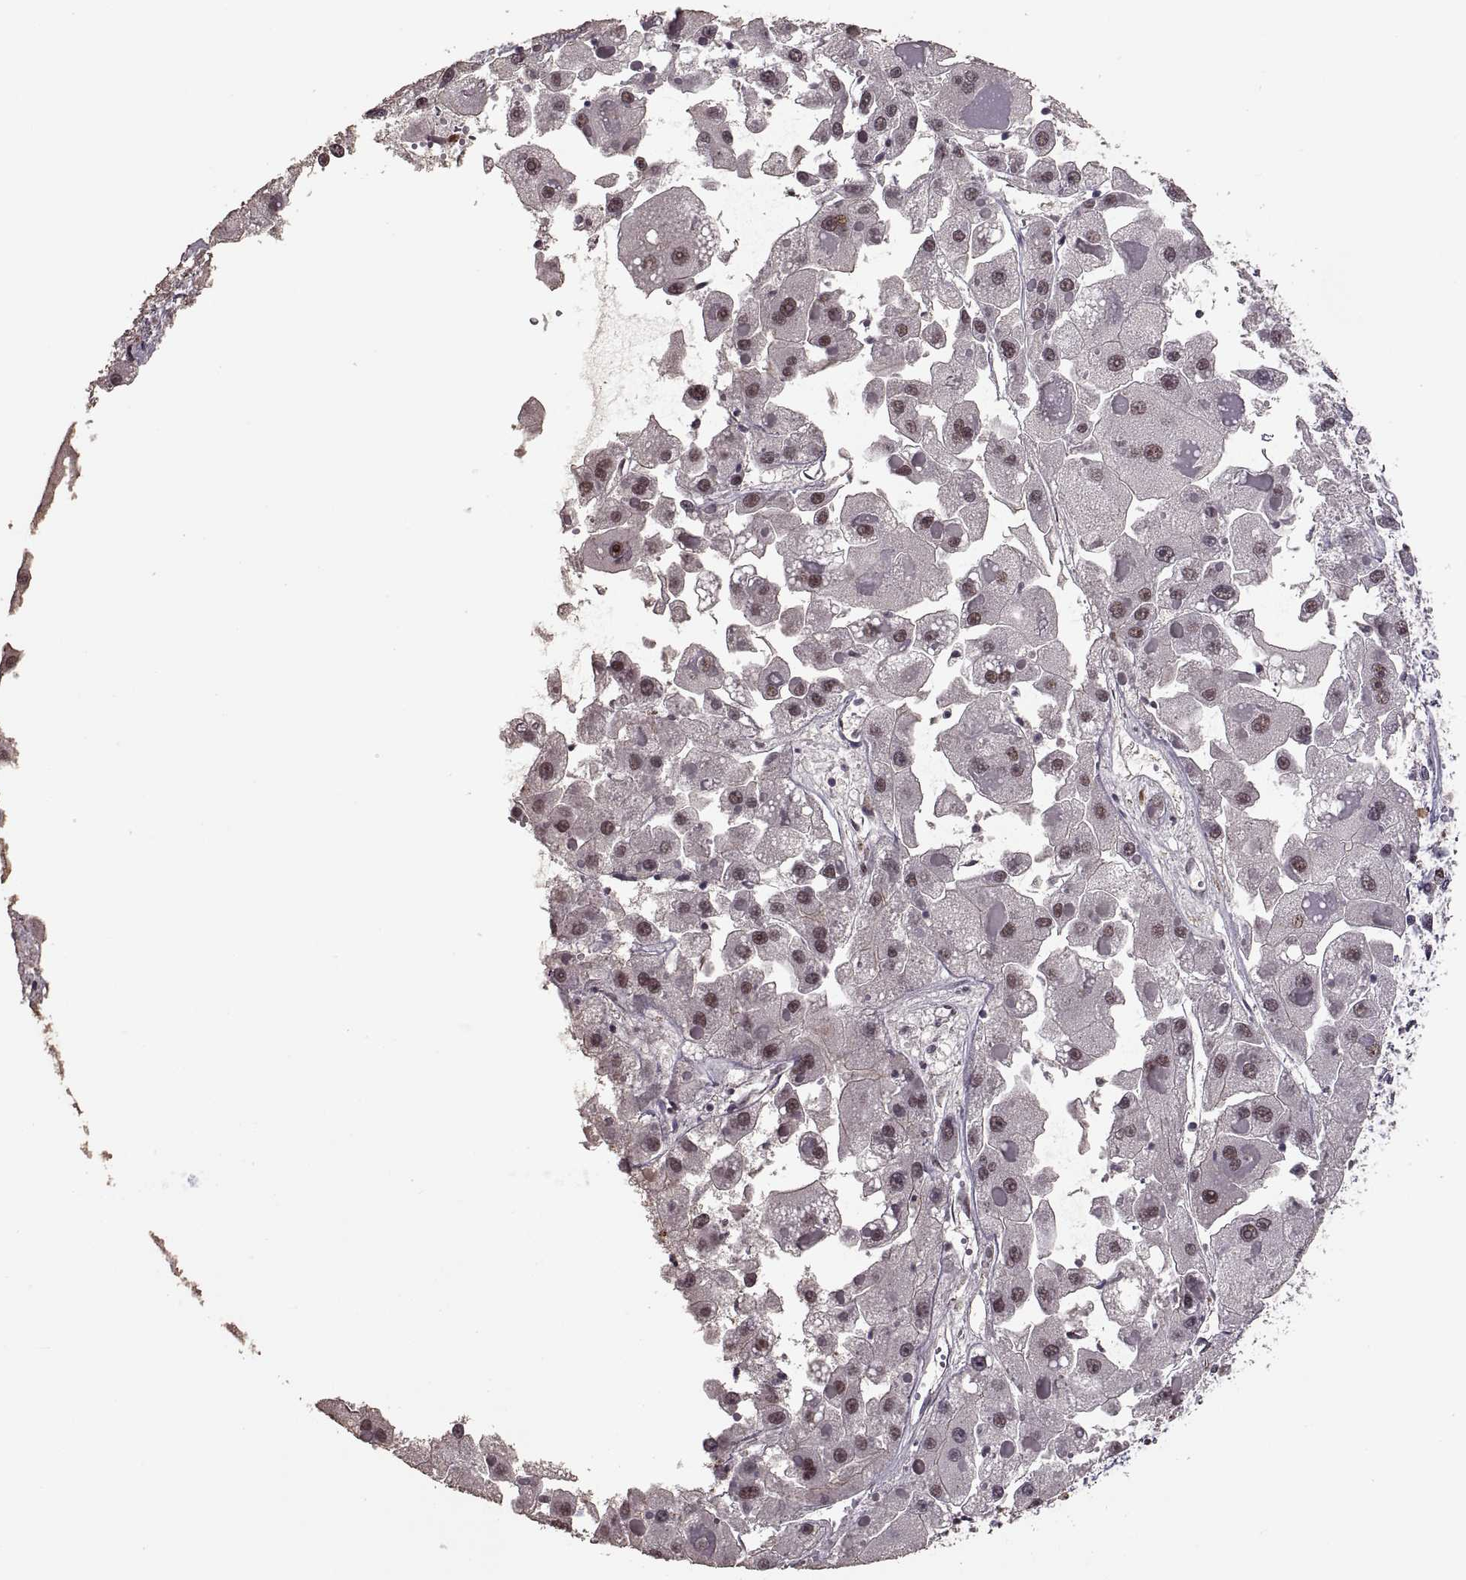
{"staining": {"intensity": "weak", "quantity": "<25%", "location": "nuclear"}, "tissue": "liver cancer", "cell_type": "Tumor cells", "image_type": "cancer", "snomed": [{"axis": "morphology", "description": "Carcinoma, Hepatocellular, NOS"}, {"axis": "topography", "description": "Liver"}], "caption": "A high-resolution histopathology image shows immunohistochemistry staining of liver cancer (hepatocellular carcinoma), which reveals no significant expression in tumor cells. (DAB (3,3'-diaminobenzidine) IHC, high magnification).", "gene": "PALS1", "patient": {"sex": "female", "age": 73}}